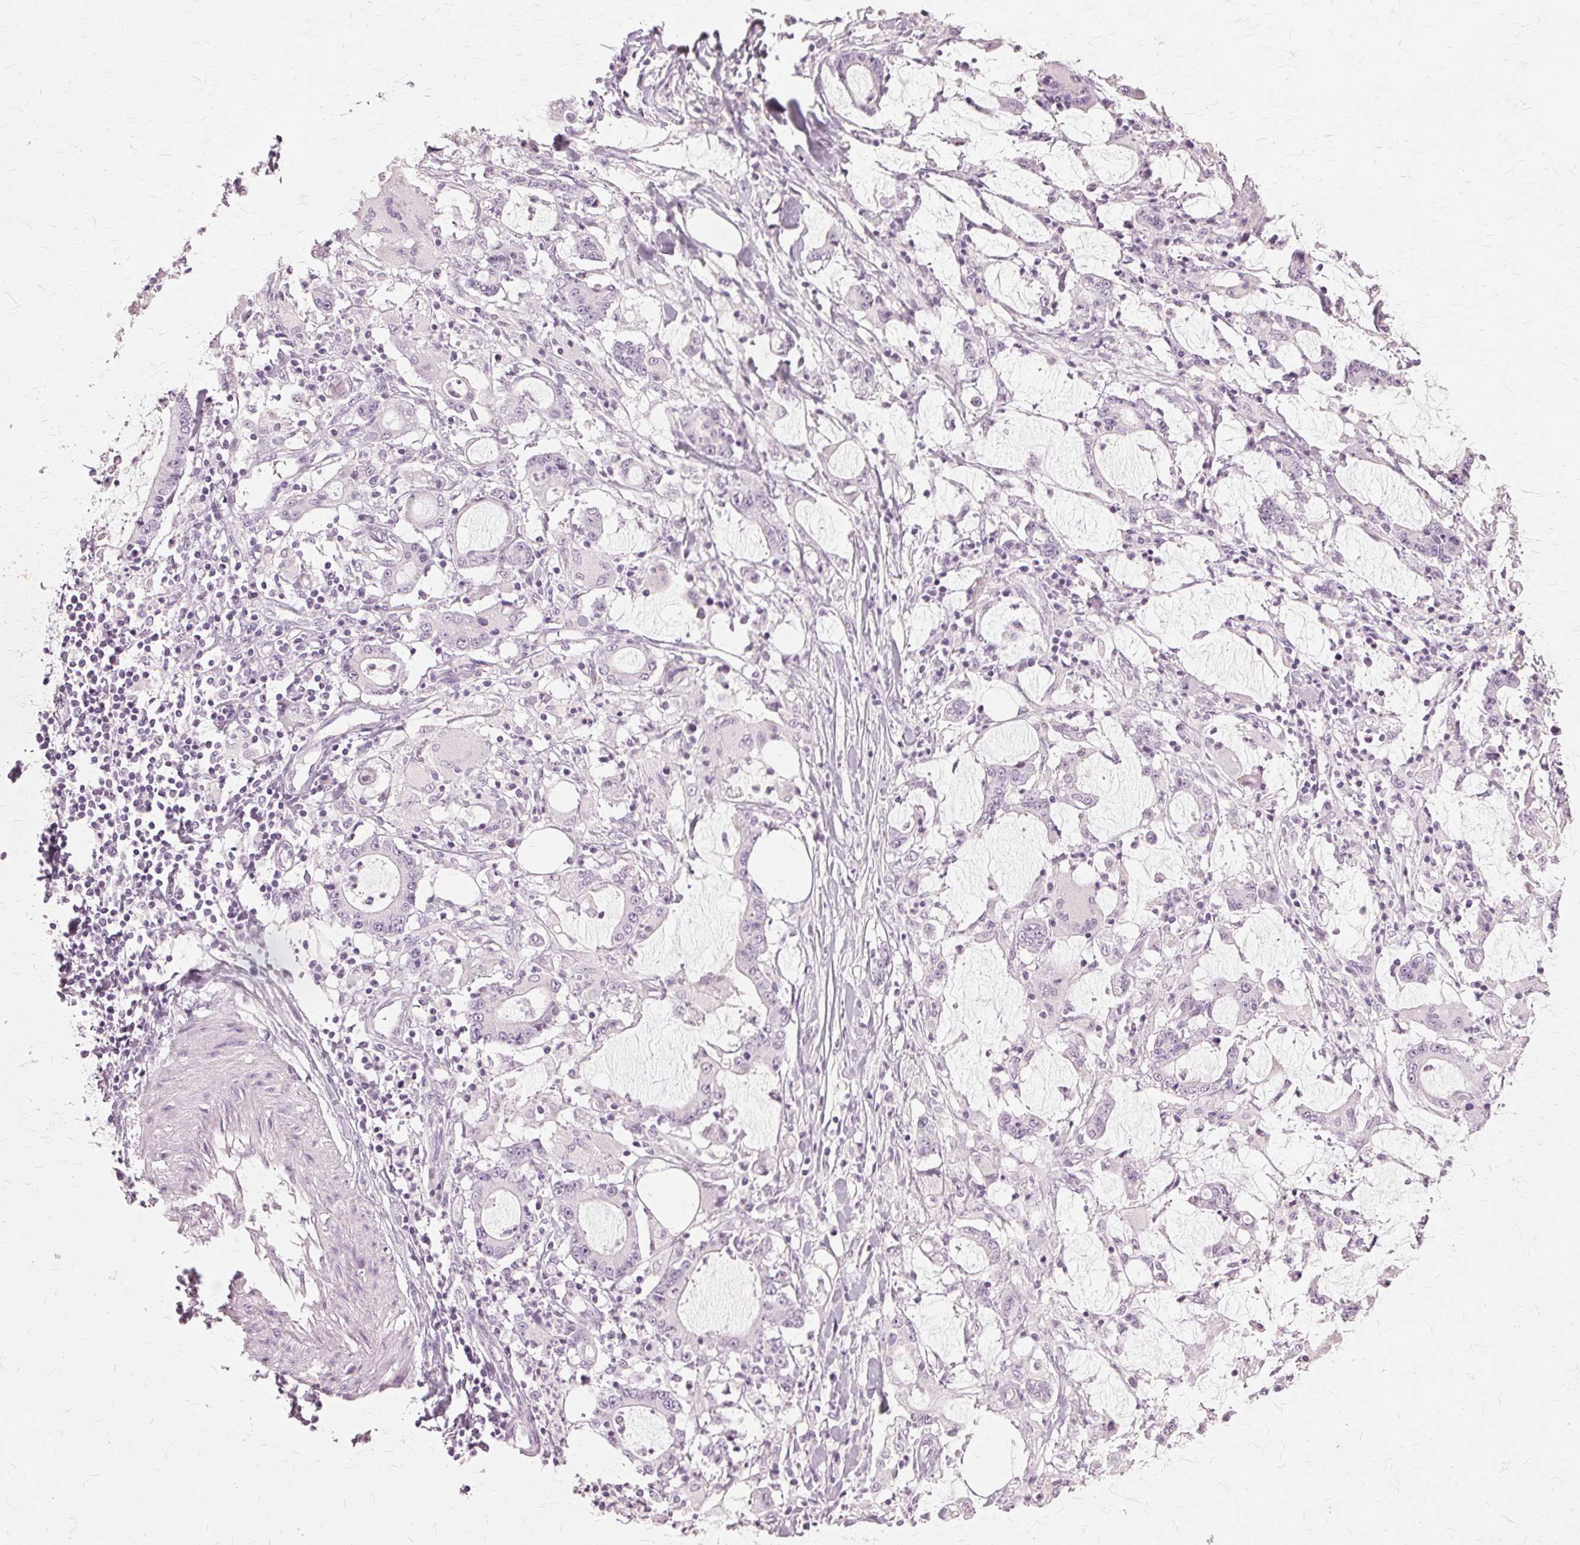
{"staining": {"intensity": "negative", "quantity": "none", "location": "none"}, "tissue": "stomach cancer", "cell_type": "Tumor cells", "image_type": "cancer", "snomed": [{"axis": "morphology", "description": "Adenocarcinoma, NOS"}, {"axis": "topography", "description": "Stomach, upper"}], "caption": "The micrograph reveals no significant expression in tumor cells of adenocarcinoma (stomach). (Immunohistochemistry (ihc), brightfield microscopy, high magnification).", "gene": "SLC45A3", "patient": {"sex": "male", "age": 68}}